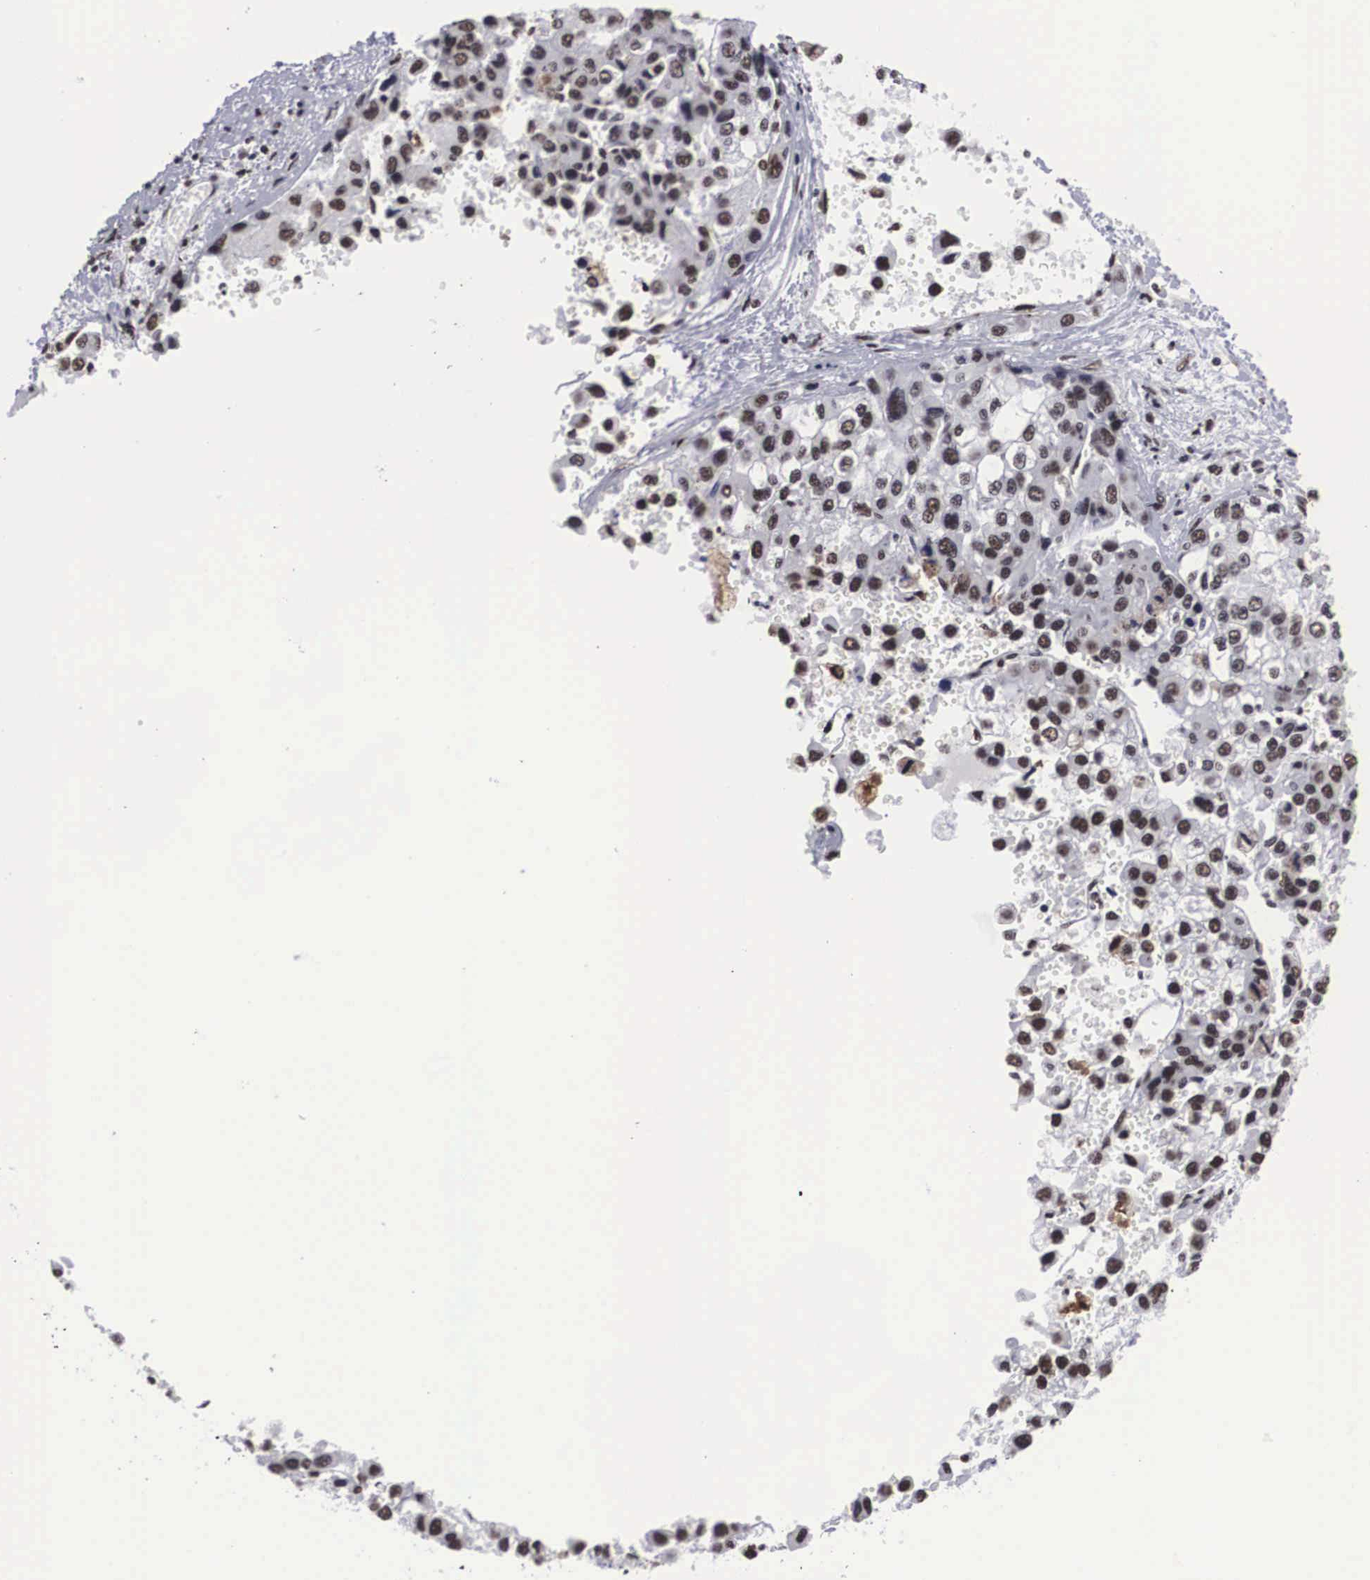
{"staining": {"intensity": "weak", "quantity": ">75%", "location": "nuclear"}, "tissue": "liver cancer", "cell_type": "Tumor cells", "image_type": "cancer", "snomed": [{"axis": "morphology", "description": "Carcinoma, Hepatocellular, NOS"}, {"axis": "topography", "description": "Liver"}], "caption": "A high-resolution micrograph shows immunohistochemistry staining of liver cancer (hepatocellular carcinoma), which displays weak nuclear expression in about >75% of tumor cells.", "gene": "ACIN1", "patient": {"sex": "female", "age": 66}}